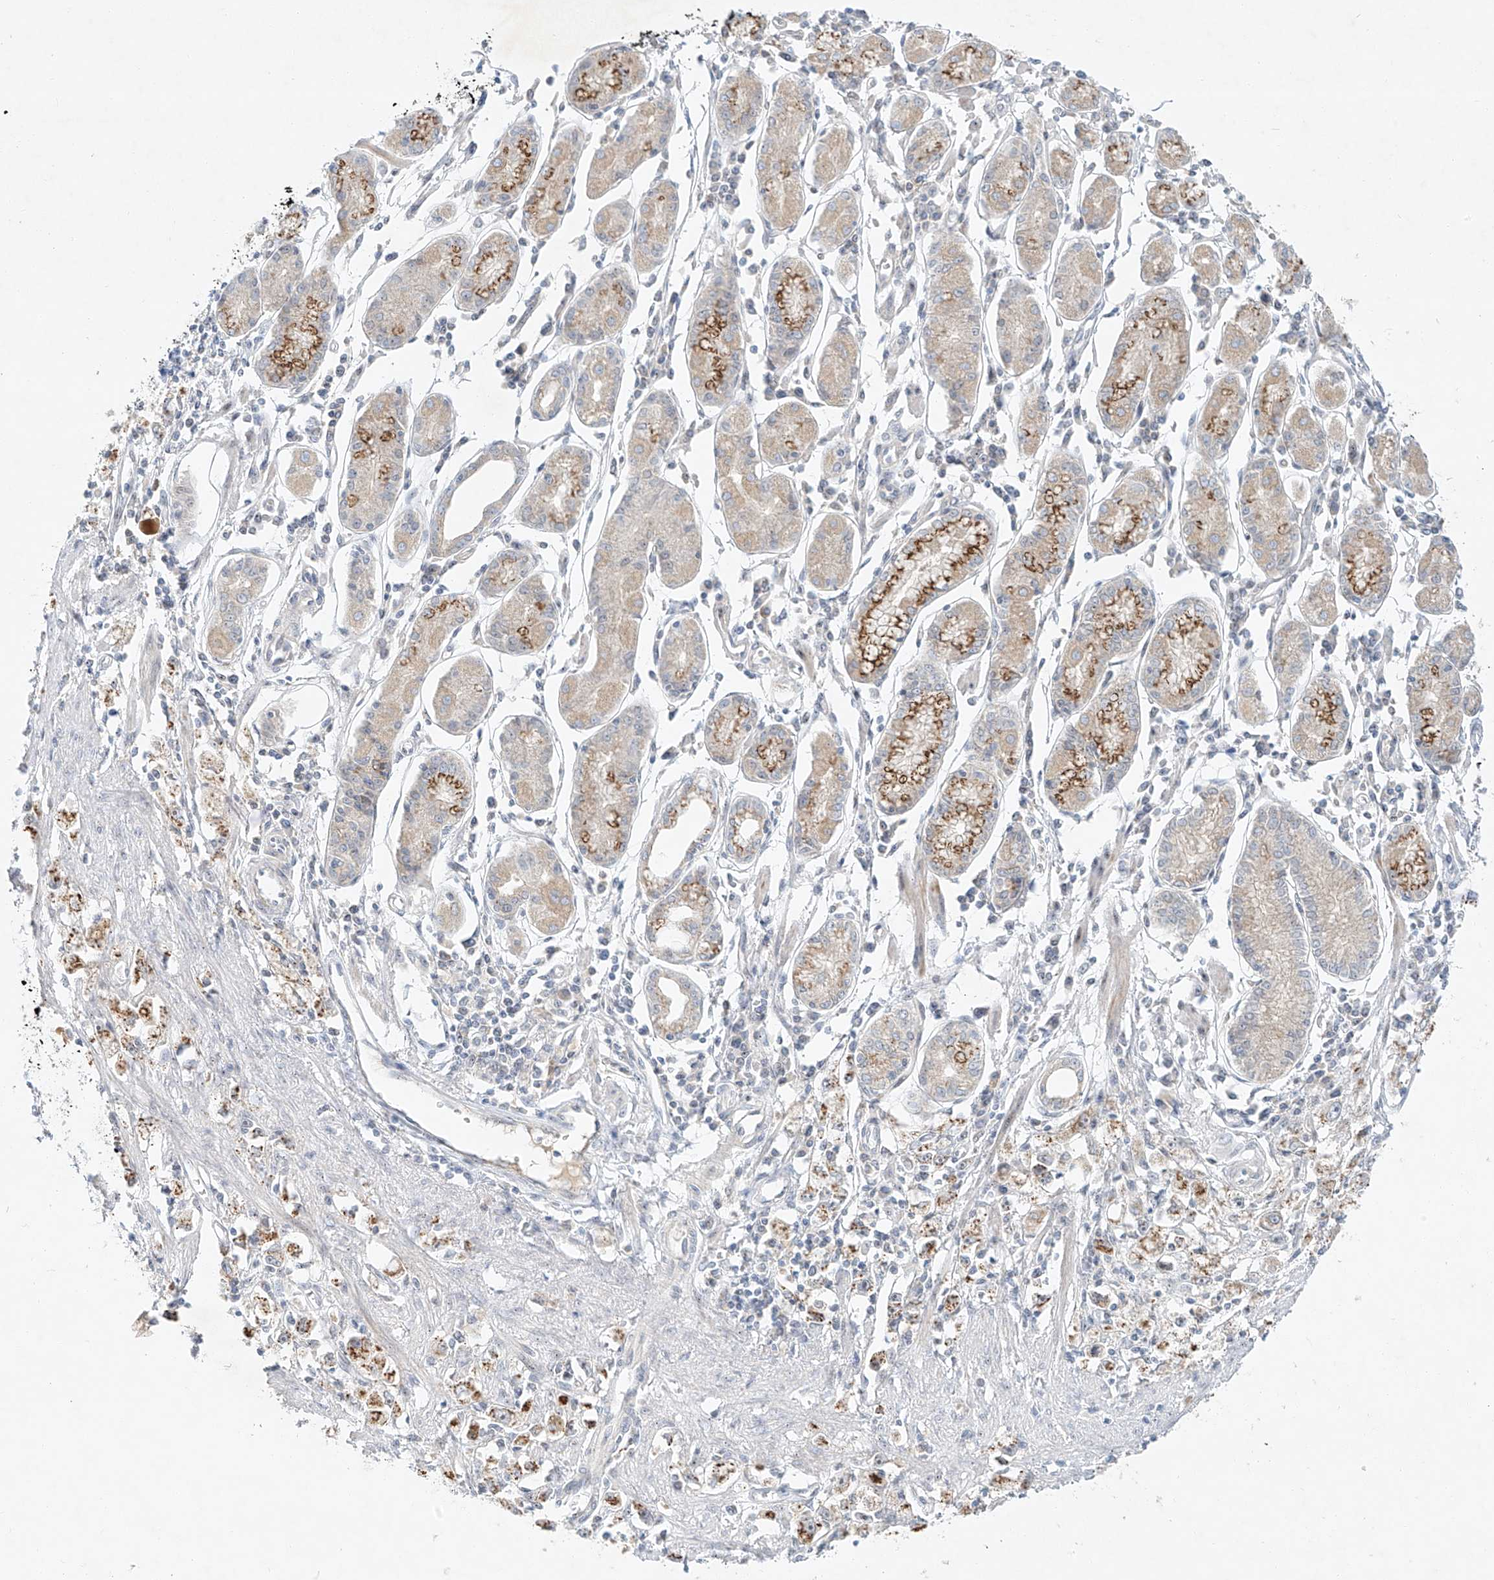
{"staining": {"intensity": "moderate", "quantity": "25%-75%", "location": "cytoplasmic/membranous"}, "tissue": "stomach cancer", "cell_type": "Tumor cells", "image_type": "cancer", "snomed": [{"axis": "morphology", "description": "Adenocarcinoma, NOS"}, {"axis": "topography", "description": "Stomach"}], "caption": "IHC (DAB (3,3'-diaminobenzidine)) staining of stomach cancer reveals moderate cytoplasmic/membranous protein positivity in about 25%-75% of tumor cells.", "gene": "PAK6", "patient": {"sex": "female", "age": 59}}